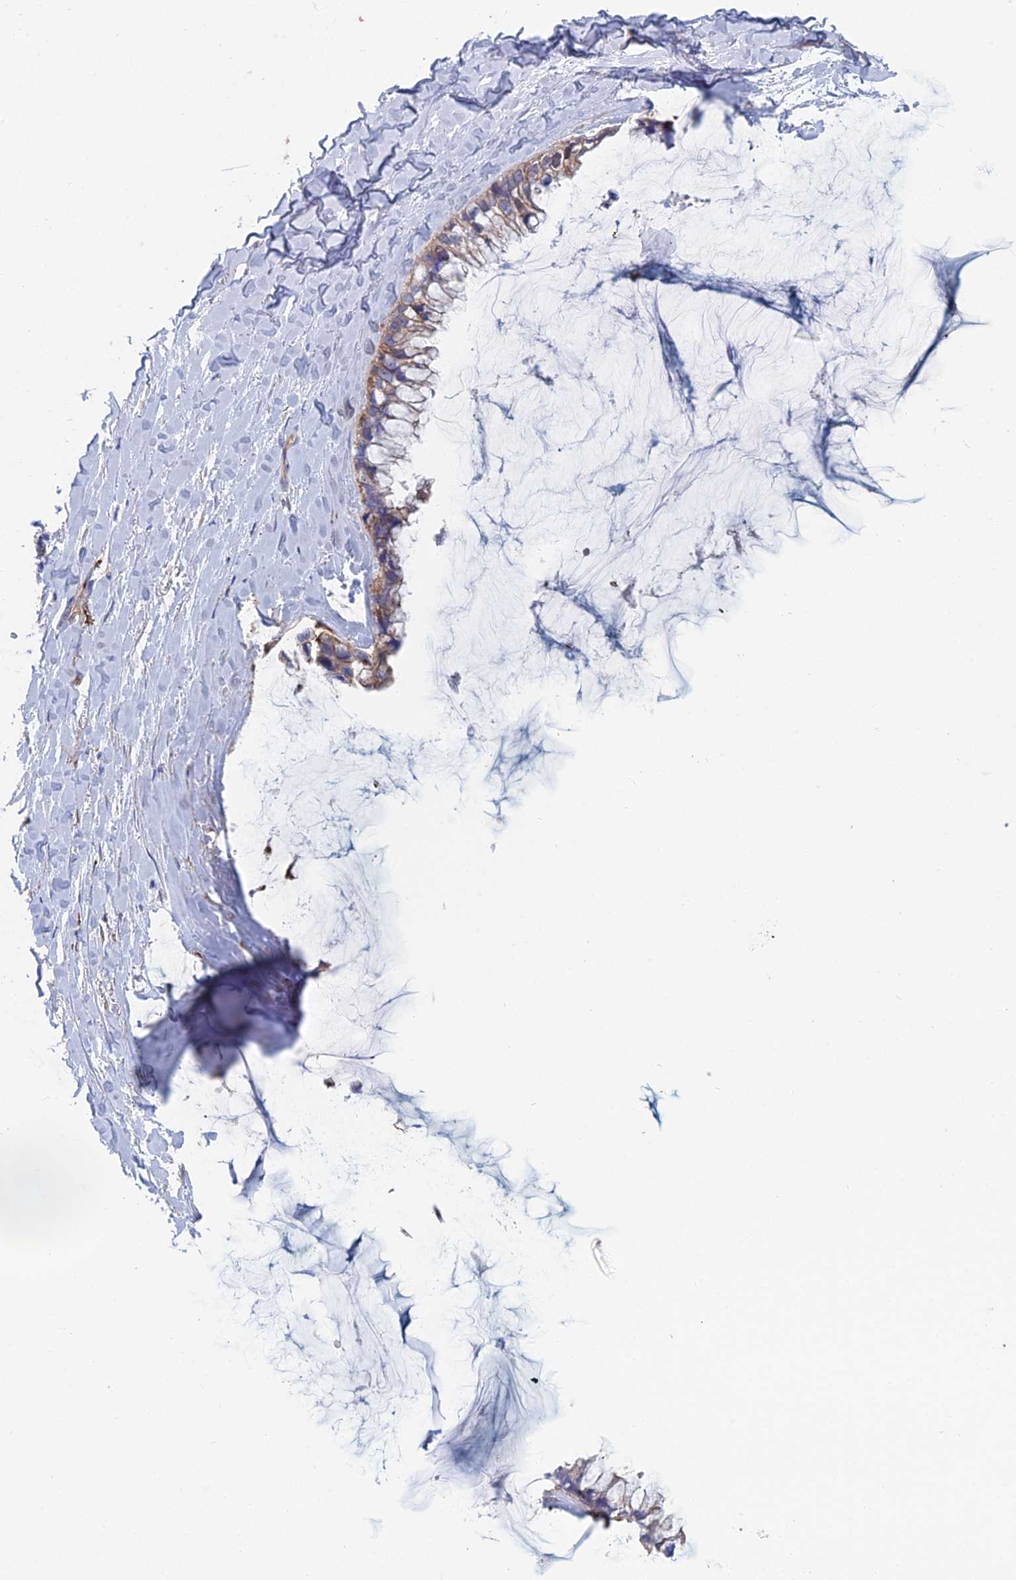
{"staining": {"intensity": "weak", "quantity": ">75%", "location": "cytoplasmic/membranous"}, "tissue": "ovarian cancer", "cell_type": "Tumor cells", "image_type": "cancer", "snomed": [{"axis": "morphology", "description": "Cystadenocarcinoma, mucinous, NOS"}, {"axis": "topography", "description": "Ovary"}], "caption": "Immunohistochemistry of ovarian cancer (mucinous cystadenocarcinoma) displays low levels of weak cytoplasmic/membranous expression in approximately >75% of tumor cells. The staining was performed using DAB, with brown indicating positive protein expression. Nuclei are stained blue with hematoxylin.", "gene": "SNX11", "patient": {"sex": "female", "age": 39}}